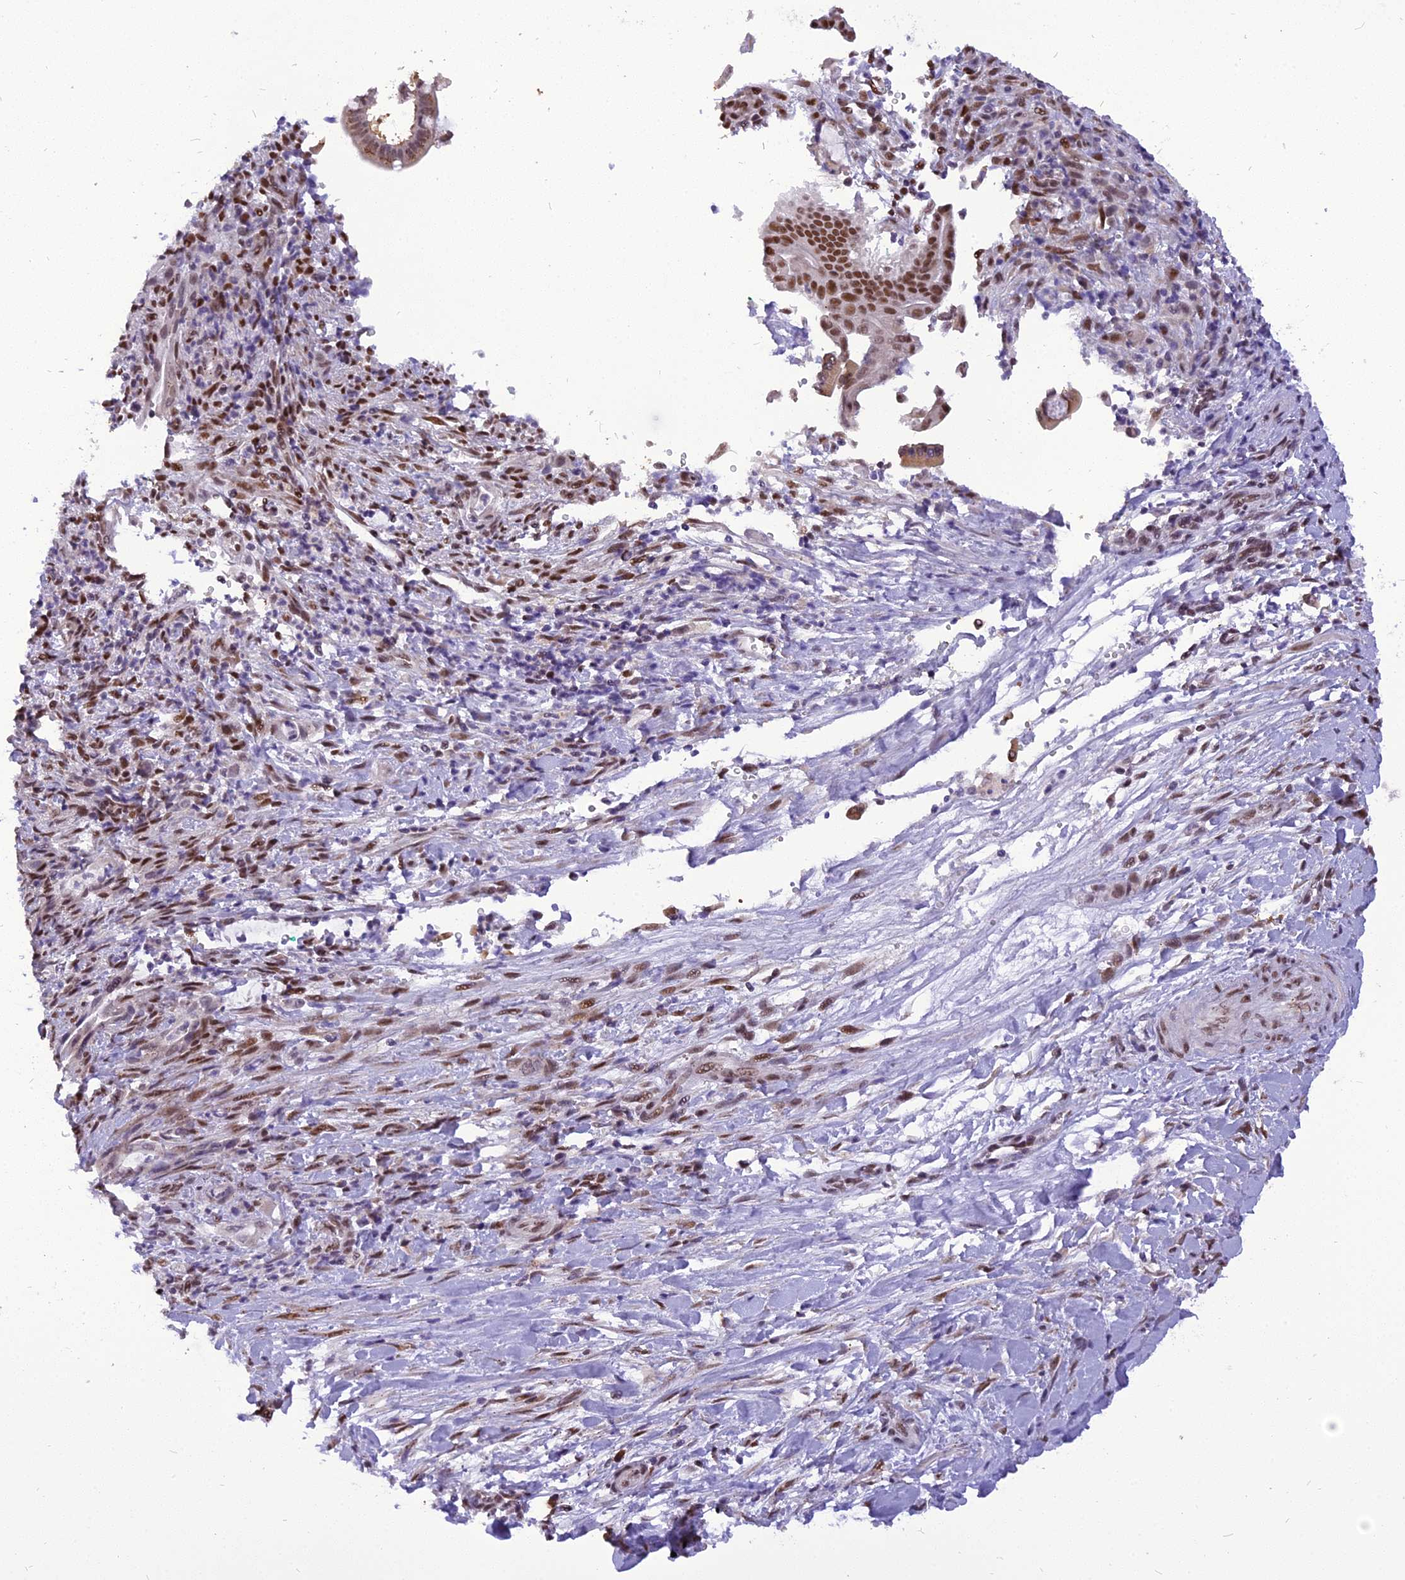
{"staining": {"intensity": "moderate", "quantity": ">75%", "location": "nuclear"}, "tissue": "pancreatic cancer", "cell_type": "Tumor cells", "image_type": "cancer", "snomed": [{"axis": "morphology", "description": "Normal tissue, NOS"}, {"axis": "morphology", "description": "Adenocarcinoma, NOS"}, {"axis": "topography", "description": "Pancreas"}], "caption": "DAB immunohistochemical staining of human adenocarcinoma (pancreatic) demonstrates moderate nuclear protein expression in about >75% of tumor cells.", "gene": "IRF2BP1", "patient": {"sex": "female", "age": 55}}